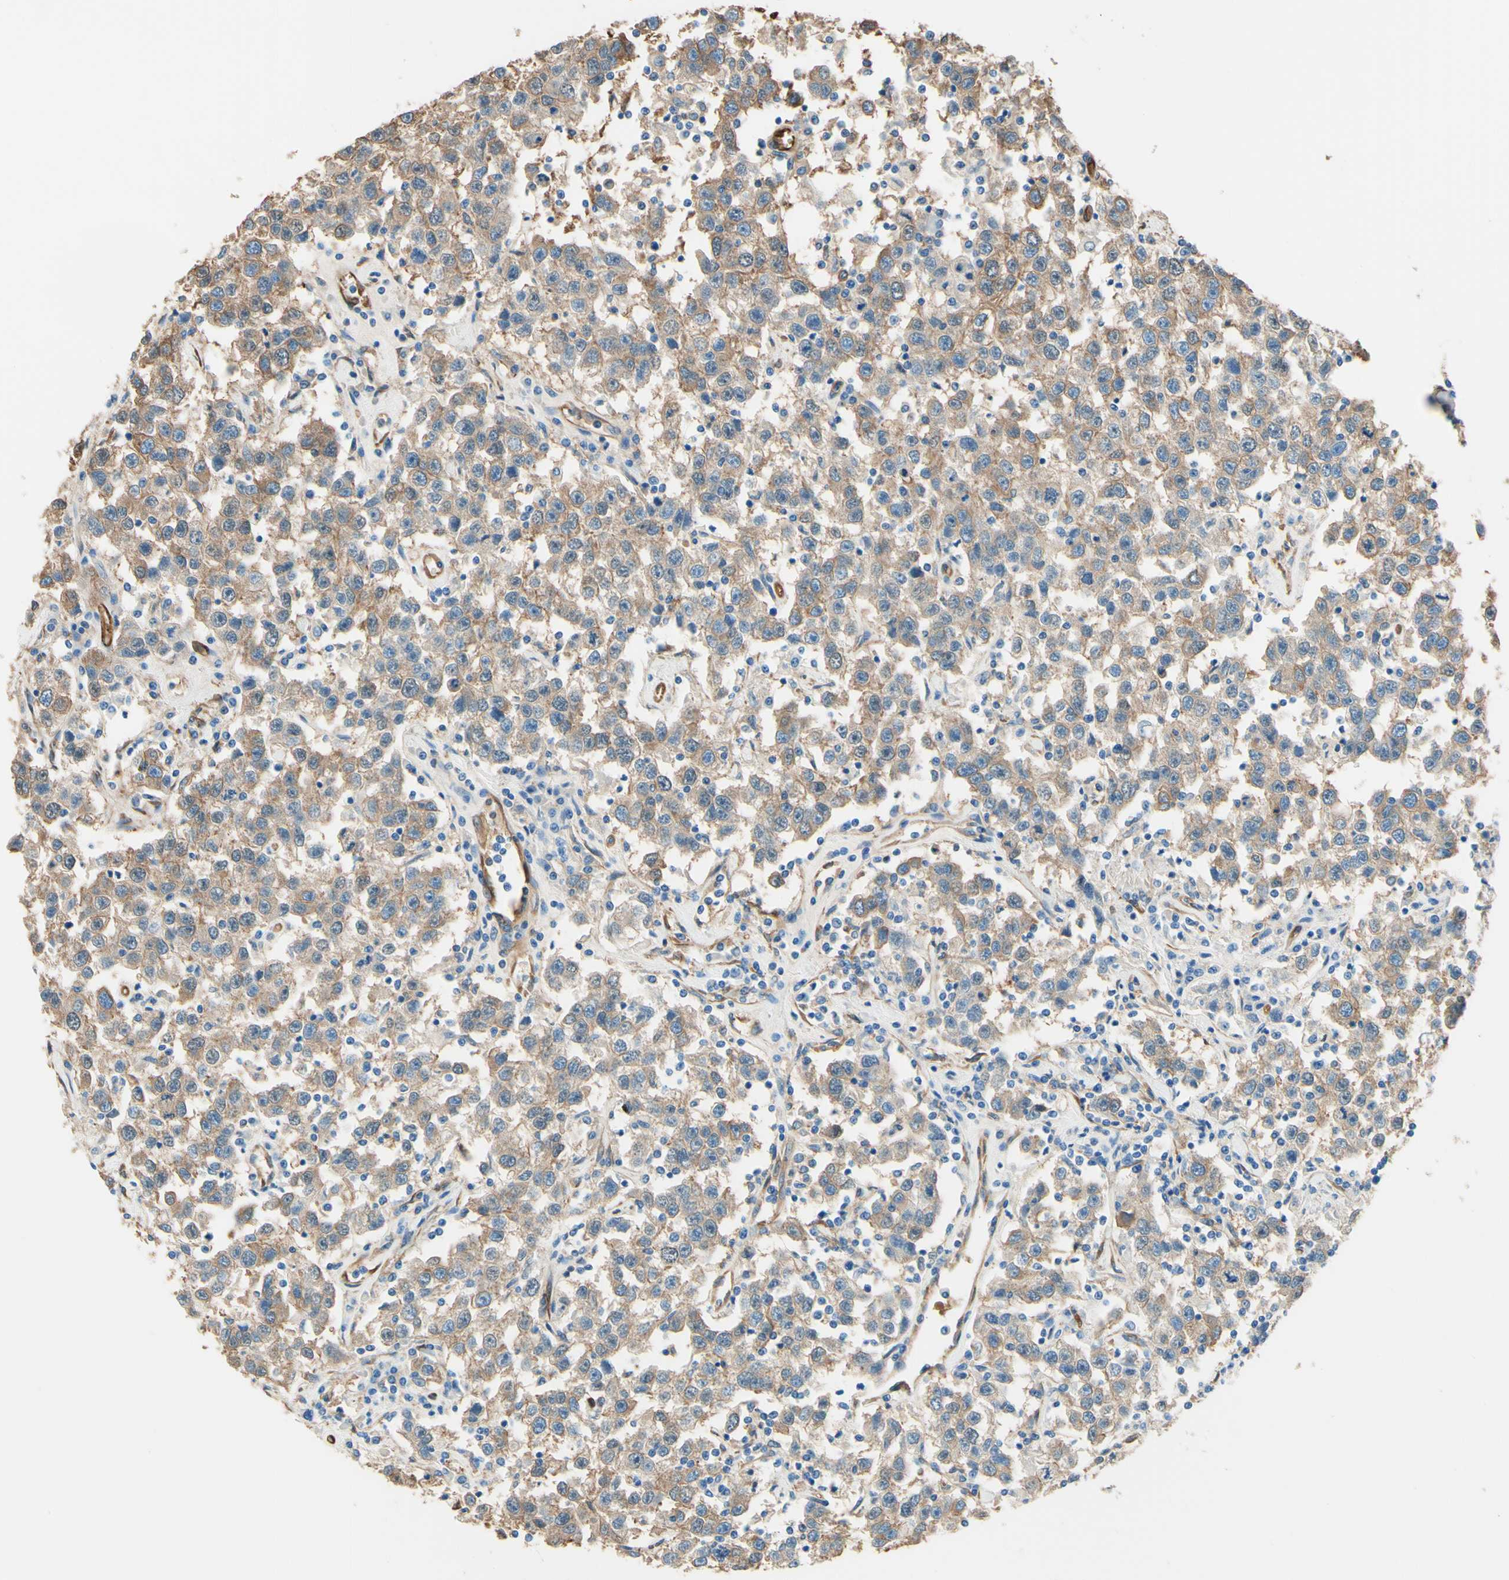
{"staining": {"intensity": "moderate", "quantity": ">75%", "location": "cytoplasmic/membranous"}, "tissue": "testis cancer", "cell_type": "Tumor cells", "image_type": "cancer", "snomed": [{"axis": "morphology", "description": "Seminoma, NOS"}, {"axis": "topography", "description": "Testis"}], "caption": "High-power microscopy captured an IHC photomicrograph of testis seminoma, revealing moderate cytoplasmic/membranous expression in about >75% of tumor cells.", "gene": "DPYSL3", "patient": {"sex": "male", "age": 41}}